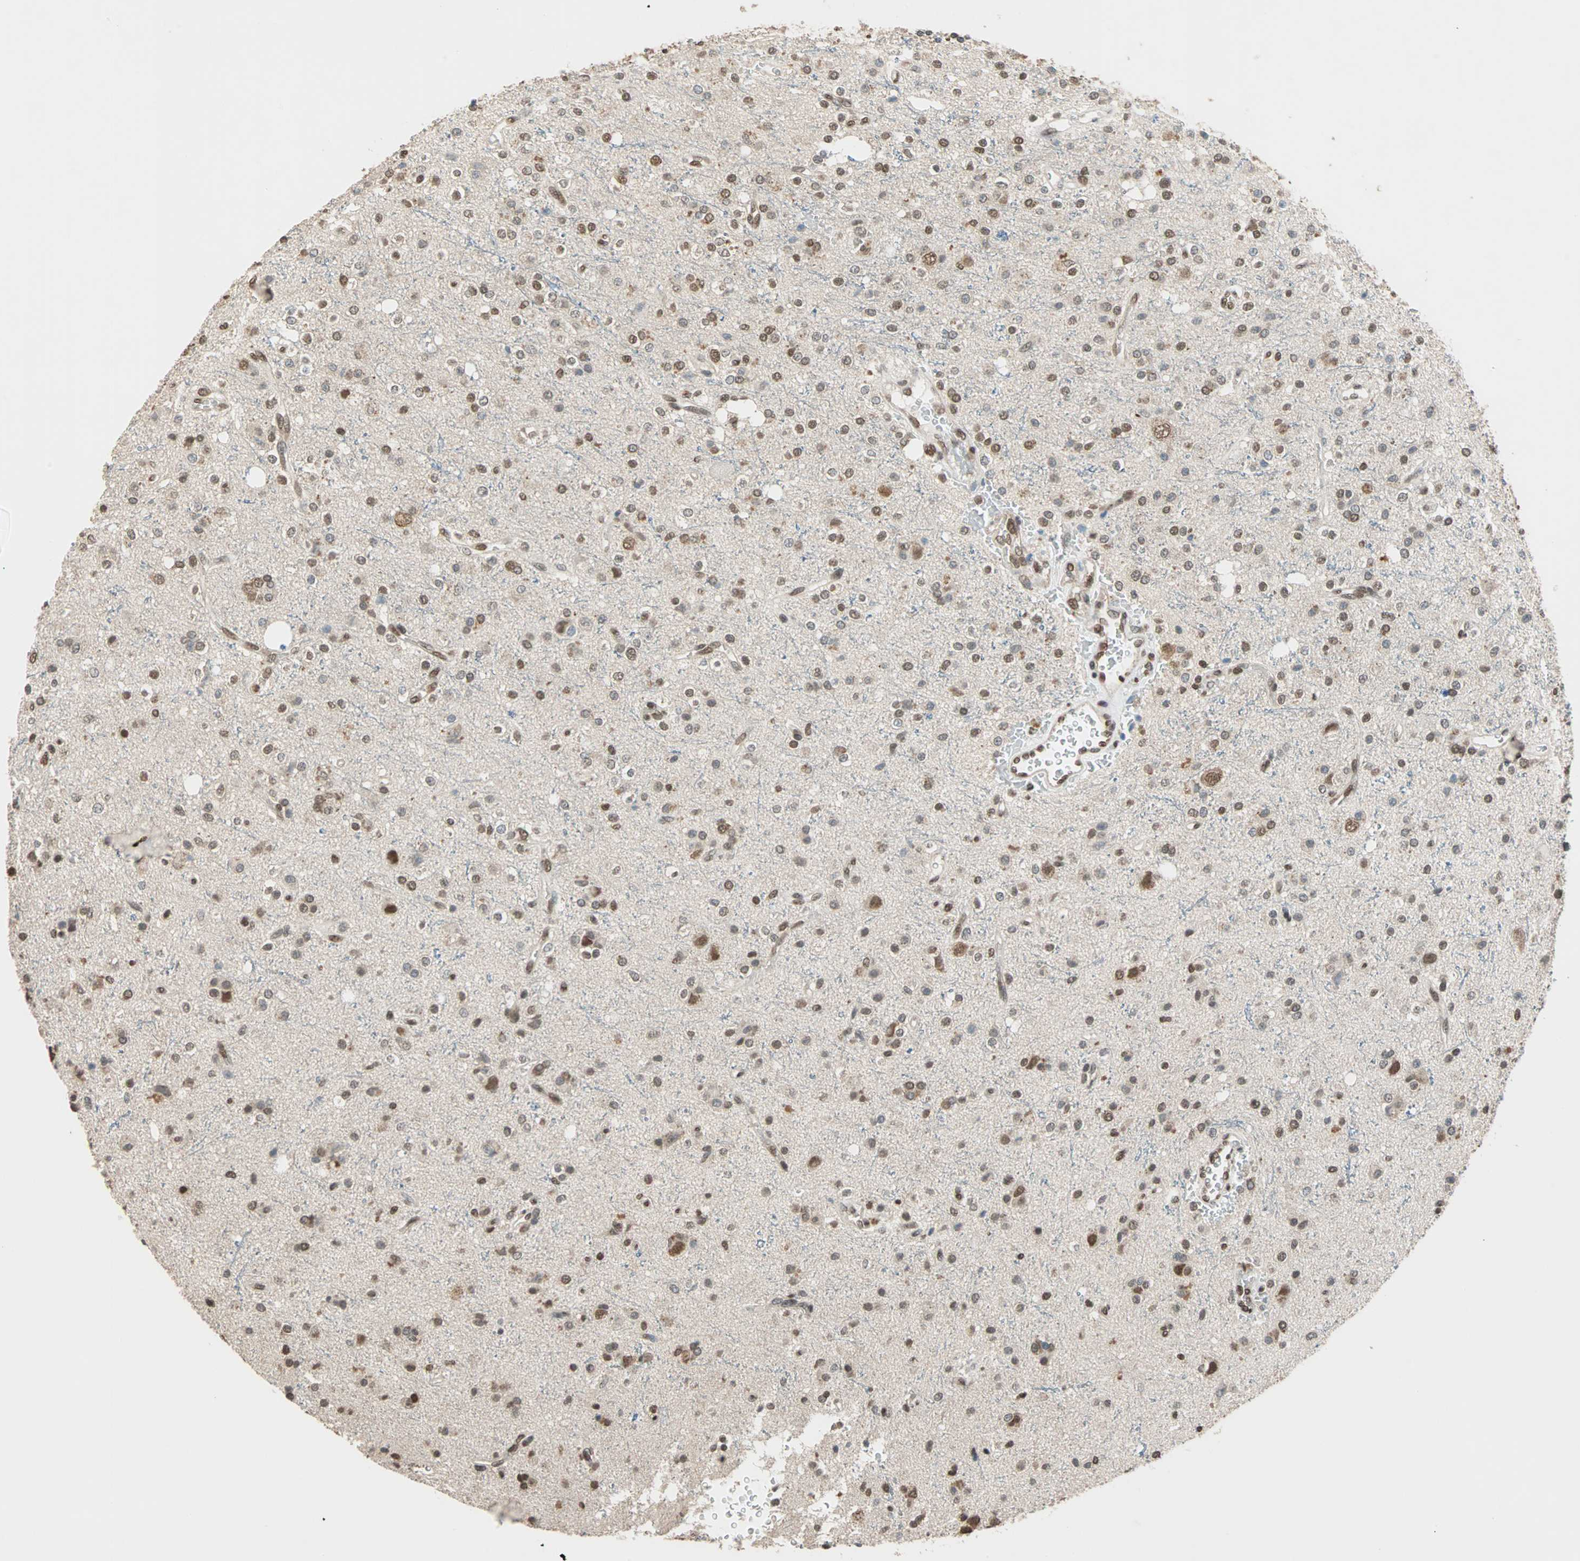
{"staining": {"intensity": "moderate", "quantity": ">75%", "location": "nuclear"}, "tissue": "glioma", "cell_type": "Tumor cells", "image_type": "cancer", "snomed": [{"axis": "morphology", "description": "Glioma, malignant, High grade"}, {"axis": "topography", "description": "Brain"}], "caption": "The immunohistochemical stain highlights moderate nuclear positivity in tumor cells of malignant glioma (high-grade) tissue. (DAB (3,3'-diaminobenzidine) IHC with brightfield microscopy, high magnification).", "gene": "DAZAP1", "patient": {"sex": "male", "age": 47}}